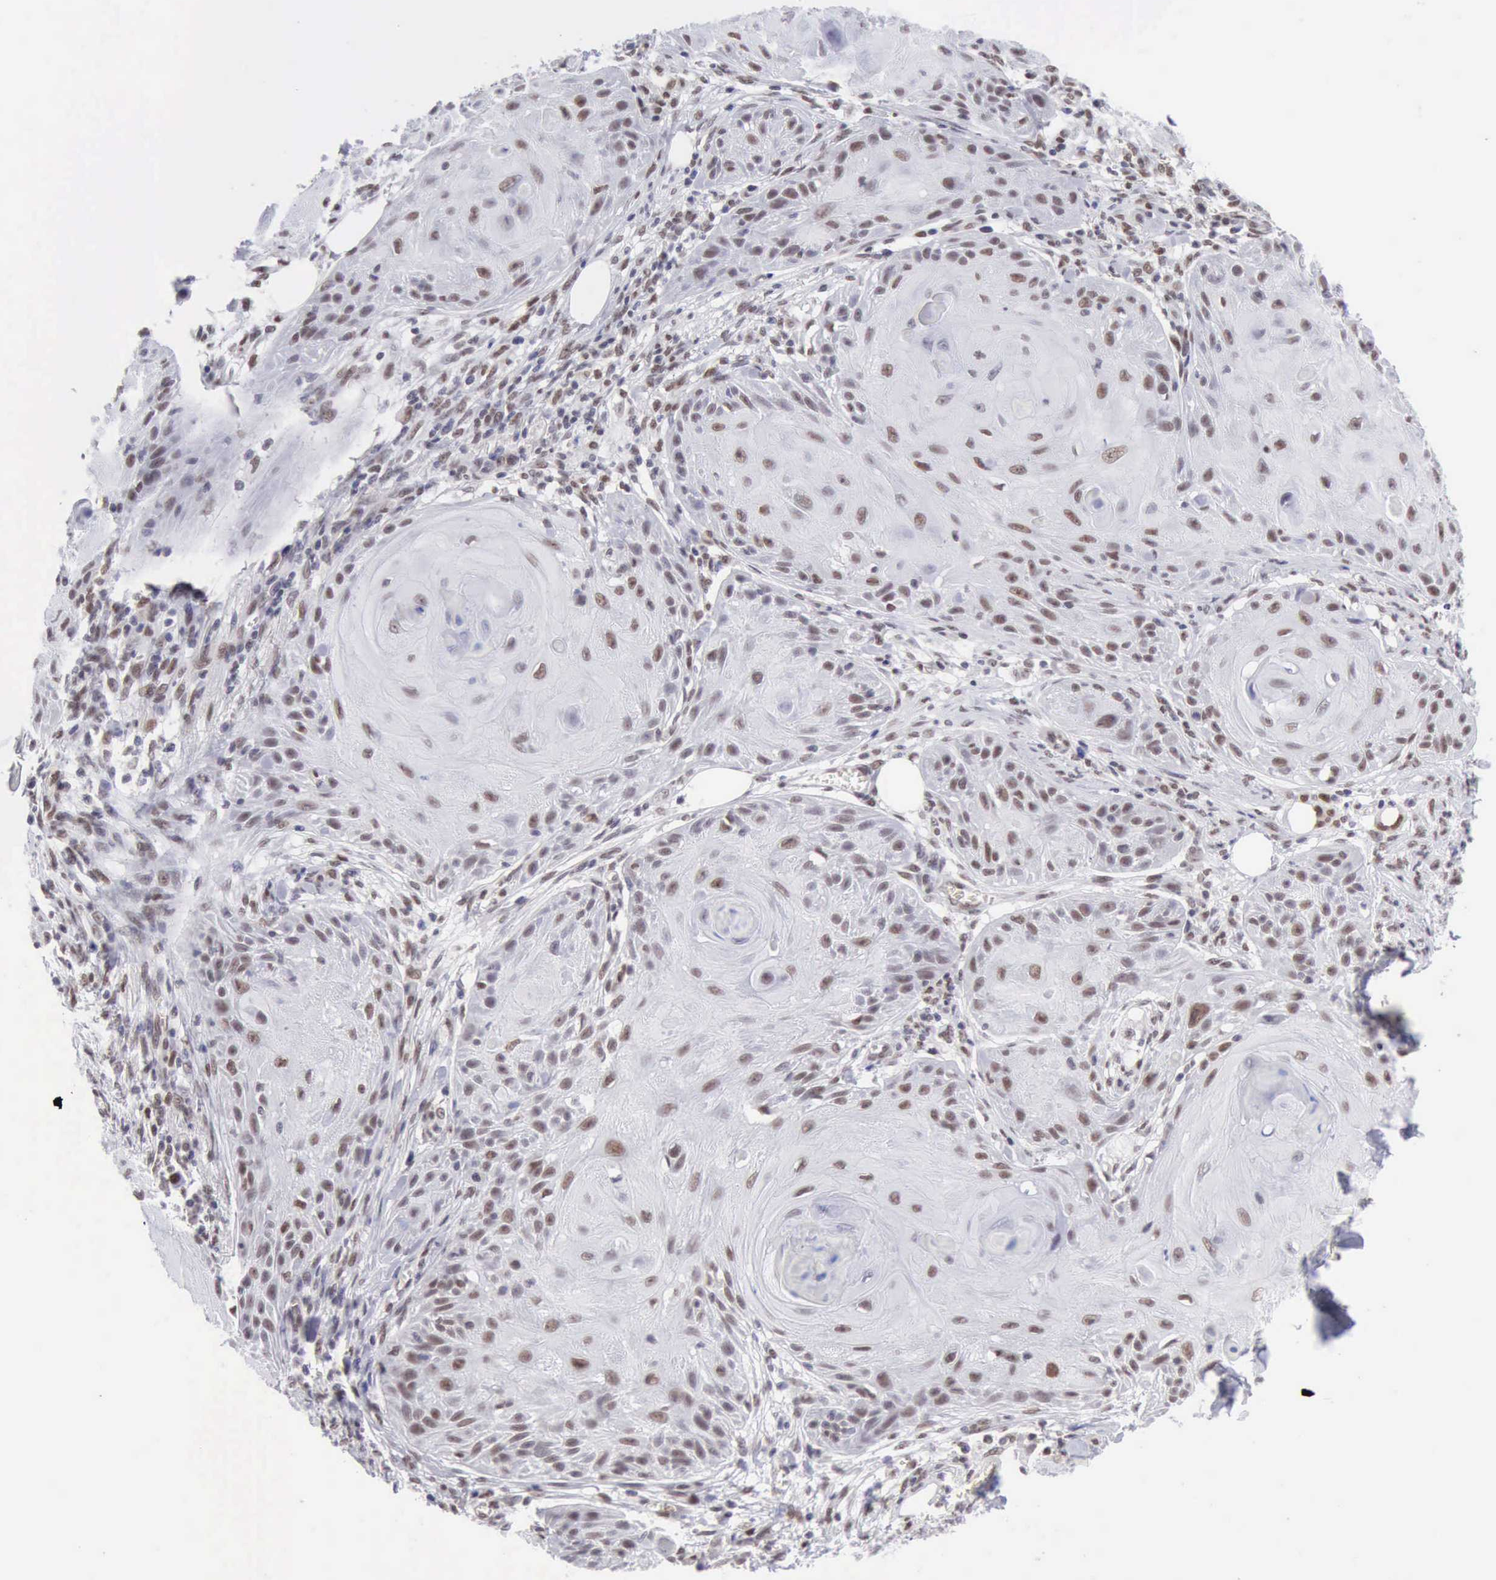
{"staining": {"intensity": "moderate", "quantity": "25%-75%", "location": "nuclear"}, "tissue": "skin cancer", "cell_type": "Tumor cells", "image_type": "cancer", "snomed": [{"axis": "morphology", "description": "Squamous cell carcinoma, NOS"}, {"axis": "topography", "description": "Skin"}], "caption": "A brown stain labels moderate nuclear expression of a protein in skin squamous cell carcinoma tumor cells.", "gene": "ERCC4", "patient": {"sex": "female", "age": 88}}